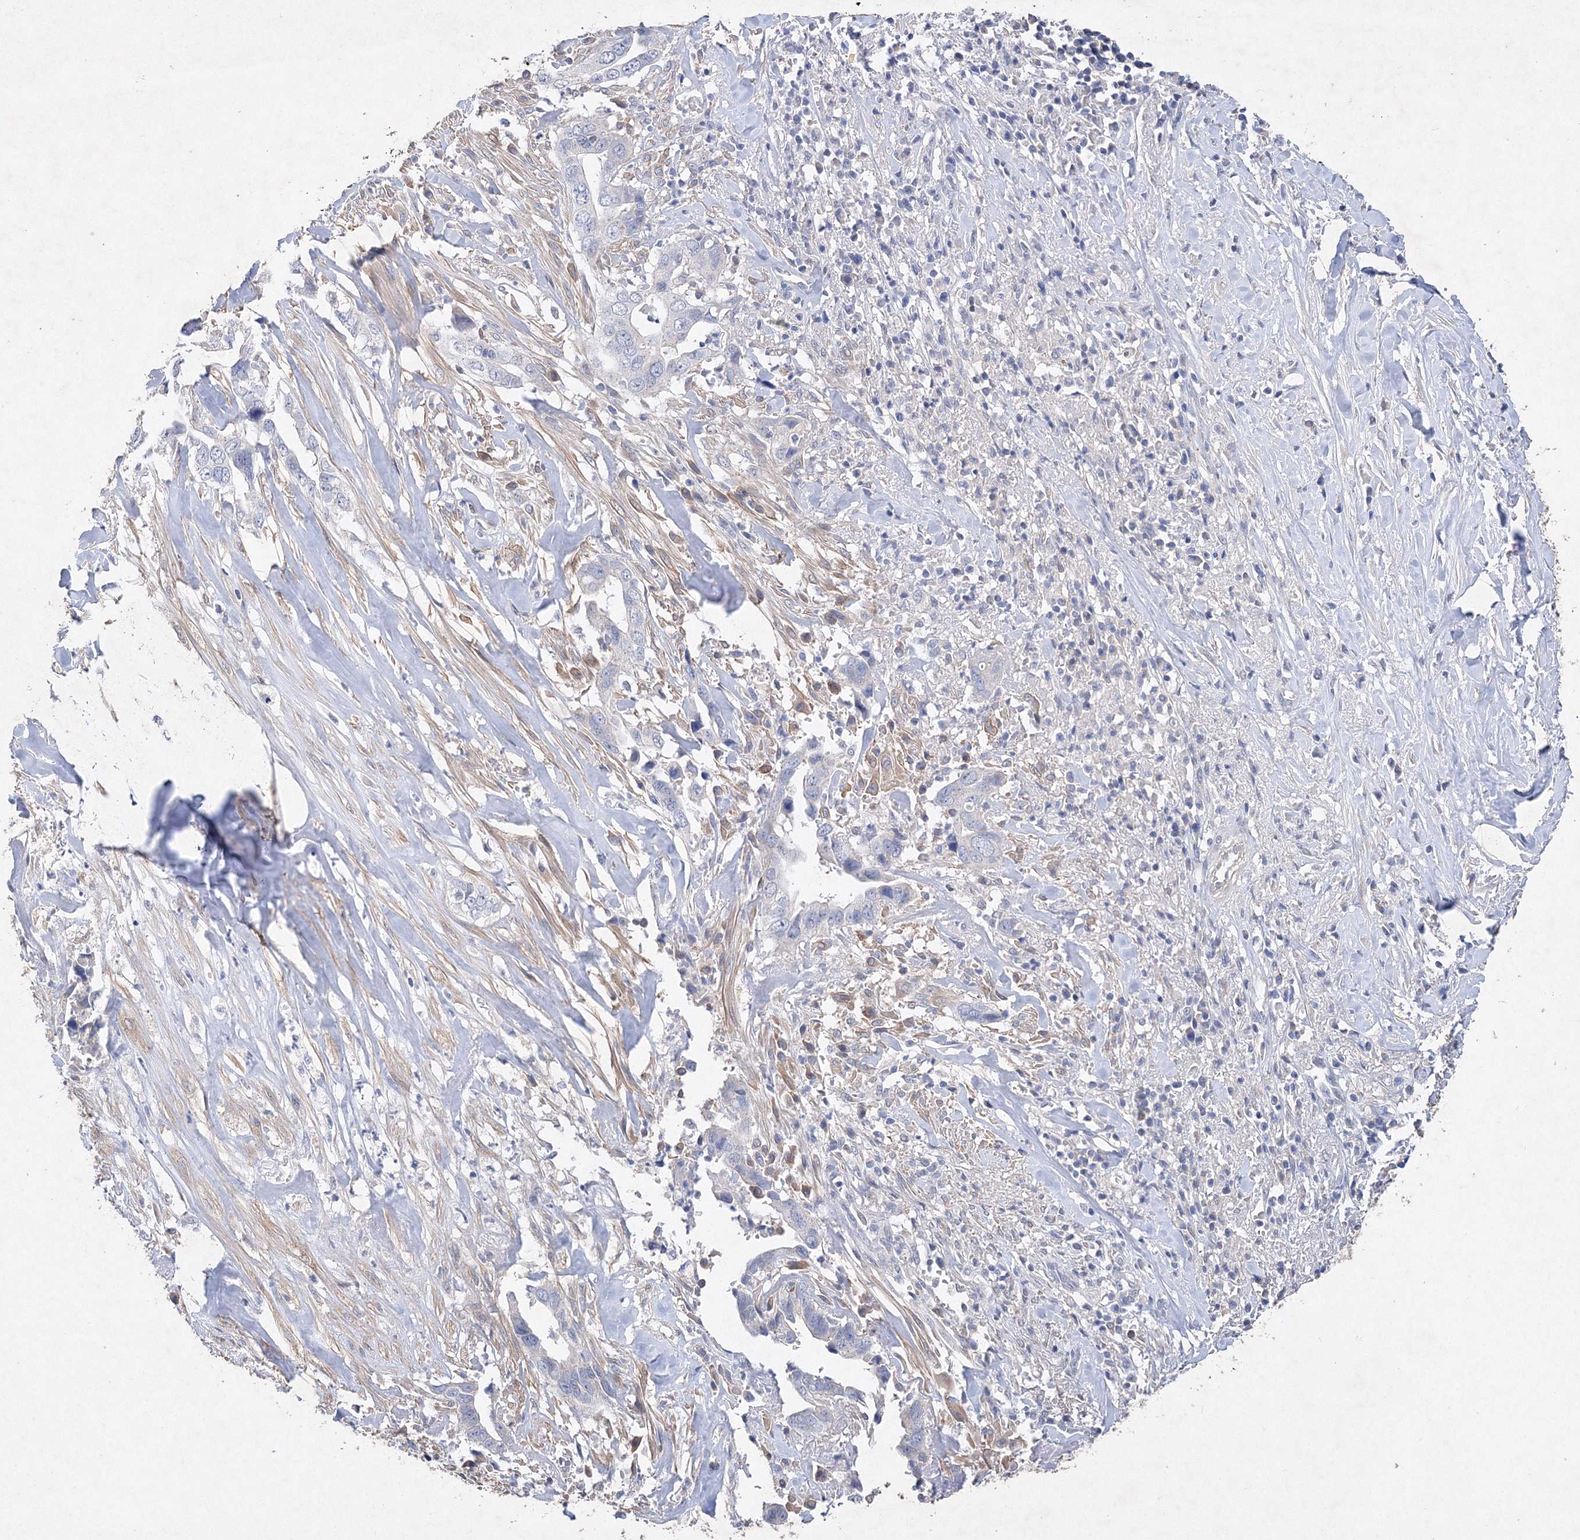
{"staining": {"intensity": "negative", "quantity": "none", "location": "none"}, "tissue": "liver cancer", "cell_type": "Tumor cells", "image_type": "cancer", "snomed": [{"axis": "morphology", "description": "Cholangiocarcinoma"}, {"axis": "topography", "description": "Liver"}], "caption": "This is a micrograph of IHC staining of liver cancer (cholangiocarcinoma), which shows no expression in tumor cells.", "gene": "GLS", "patient": {"sex": "female", "age": 79}}